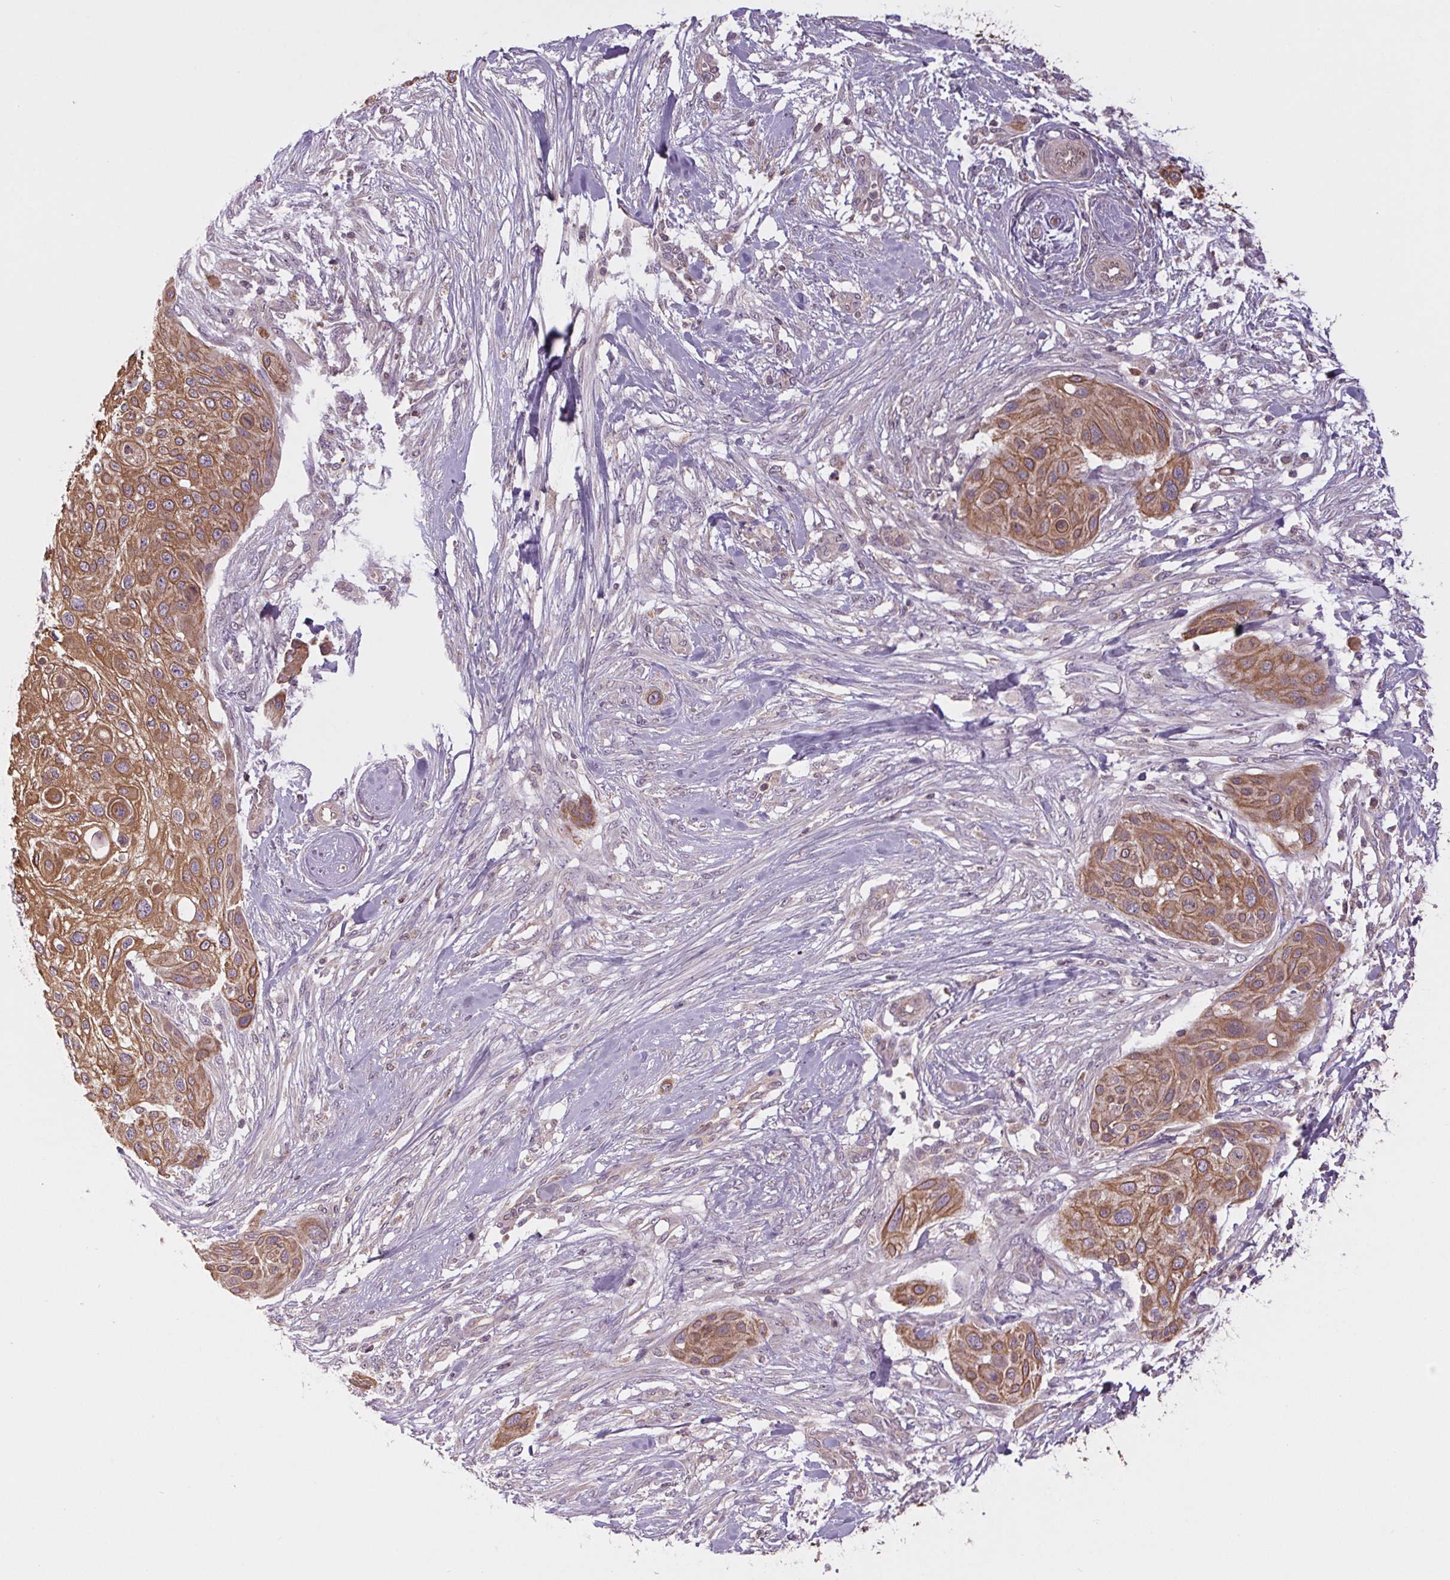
{"staining": {"intensity": "moderate", "quantity": ">75%", "location": "cytoplasmic/membranous"}, "tissue": "skin cancer", "cell_type": "Tumor cells", "image_type": "cancer", "snomed": [{"axis": "morphology", "description": "Squamous cell carcinoma, NOS"}, {"axis": "topography", "description": "Skin"}], "caption": "Brown immunohistochemical staining in skin squamous cell carcinoma demonstrates moderate cytoplasmic/membranous positivity in approximately >75% of tumor cells.", "gene": "MAP3K5", "patient": {"sex": "female", "age": 87}}